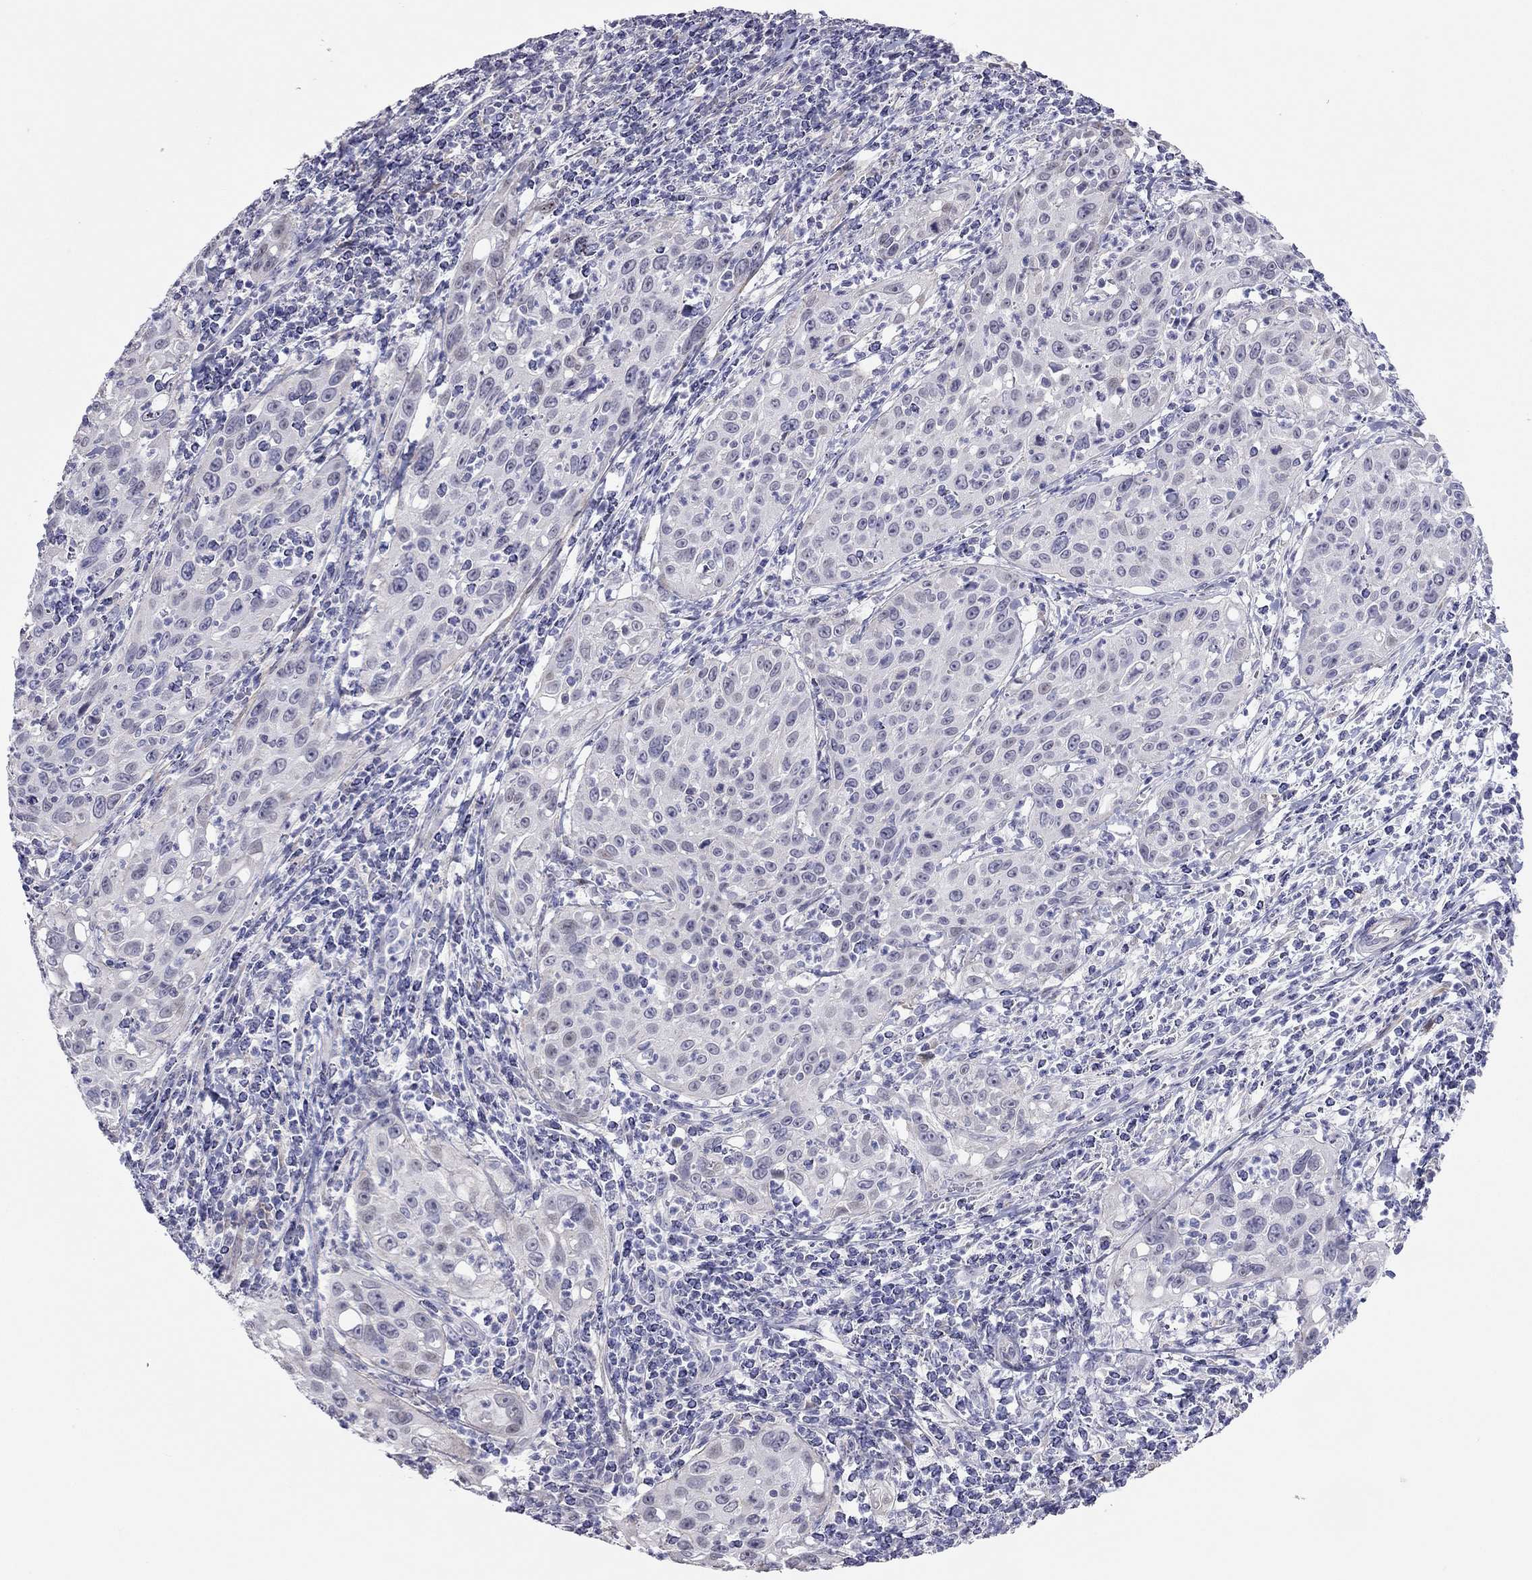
{"staining": {"intensity": "negative", "quantity": "none", "location": "none"}, "tissue": "cervical cancer", "cell_type": "Tumor cells", "image_type": "cancer", "snomed": [{"axis": "morphology", "description": "Squamous cell carcinoma, NOS"}, {"axis": "topography", "description": "Cervix"}], "caption": "This image is of cervical cancer (squamous cell carcinoma) stained with IHC to label a protein in brown with the nuclei are counter-stained blue. There is no staining in tumor cells.", "gene": "SYTL2", "patient": {"sex": "female", "age": 26}}